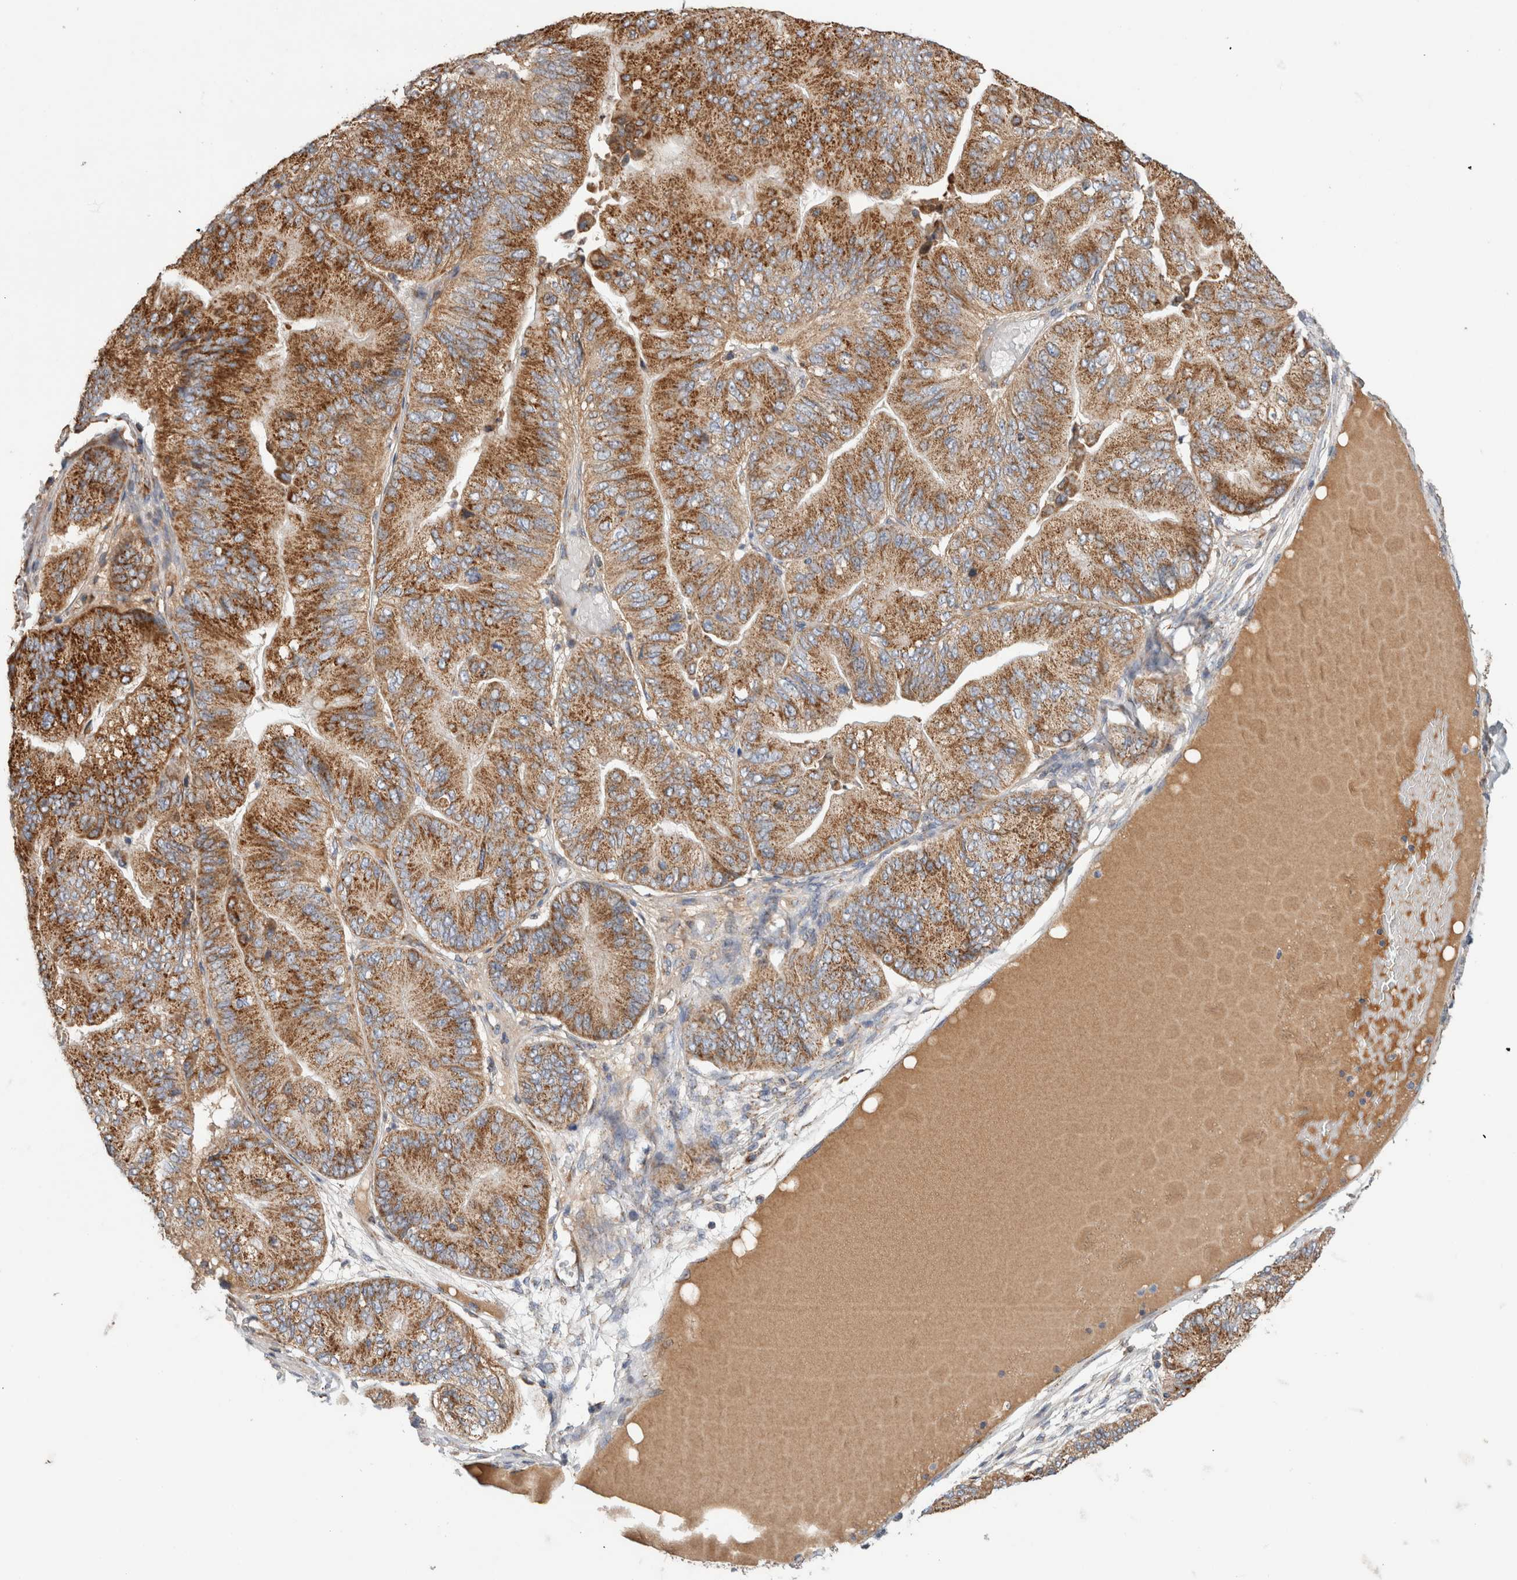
{"staining": {"intensity": "moderate", "quantity": ">75%", "location": "cytoplasmic/membranous"}, "tissue": "ovarian cancer", "cell_type": "Tumor cells", "image_type": "cancer", "snomed": [{"axis": "morphology", "description": "Cystadenocarcinoma, mucinous, NOS"}, {"axis": "topography", "description": "Ovary"}], "caption": "Protein positivity by immunohistochemistry displays moderate cytoplasmic/membranous expression in approximately >75% of tumor cells in ovarian mucinous cystadenocarcinoma. (brown staining indicates protein expression, while blue staining denotes nuclei).", "gene": "IARS2", "patient": {"sex": "female", "age": 61}}